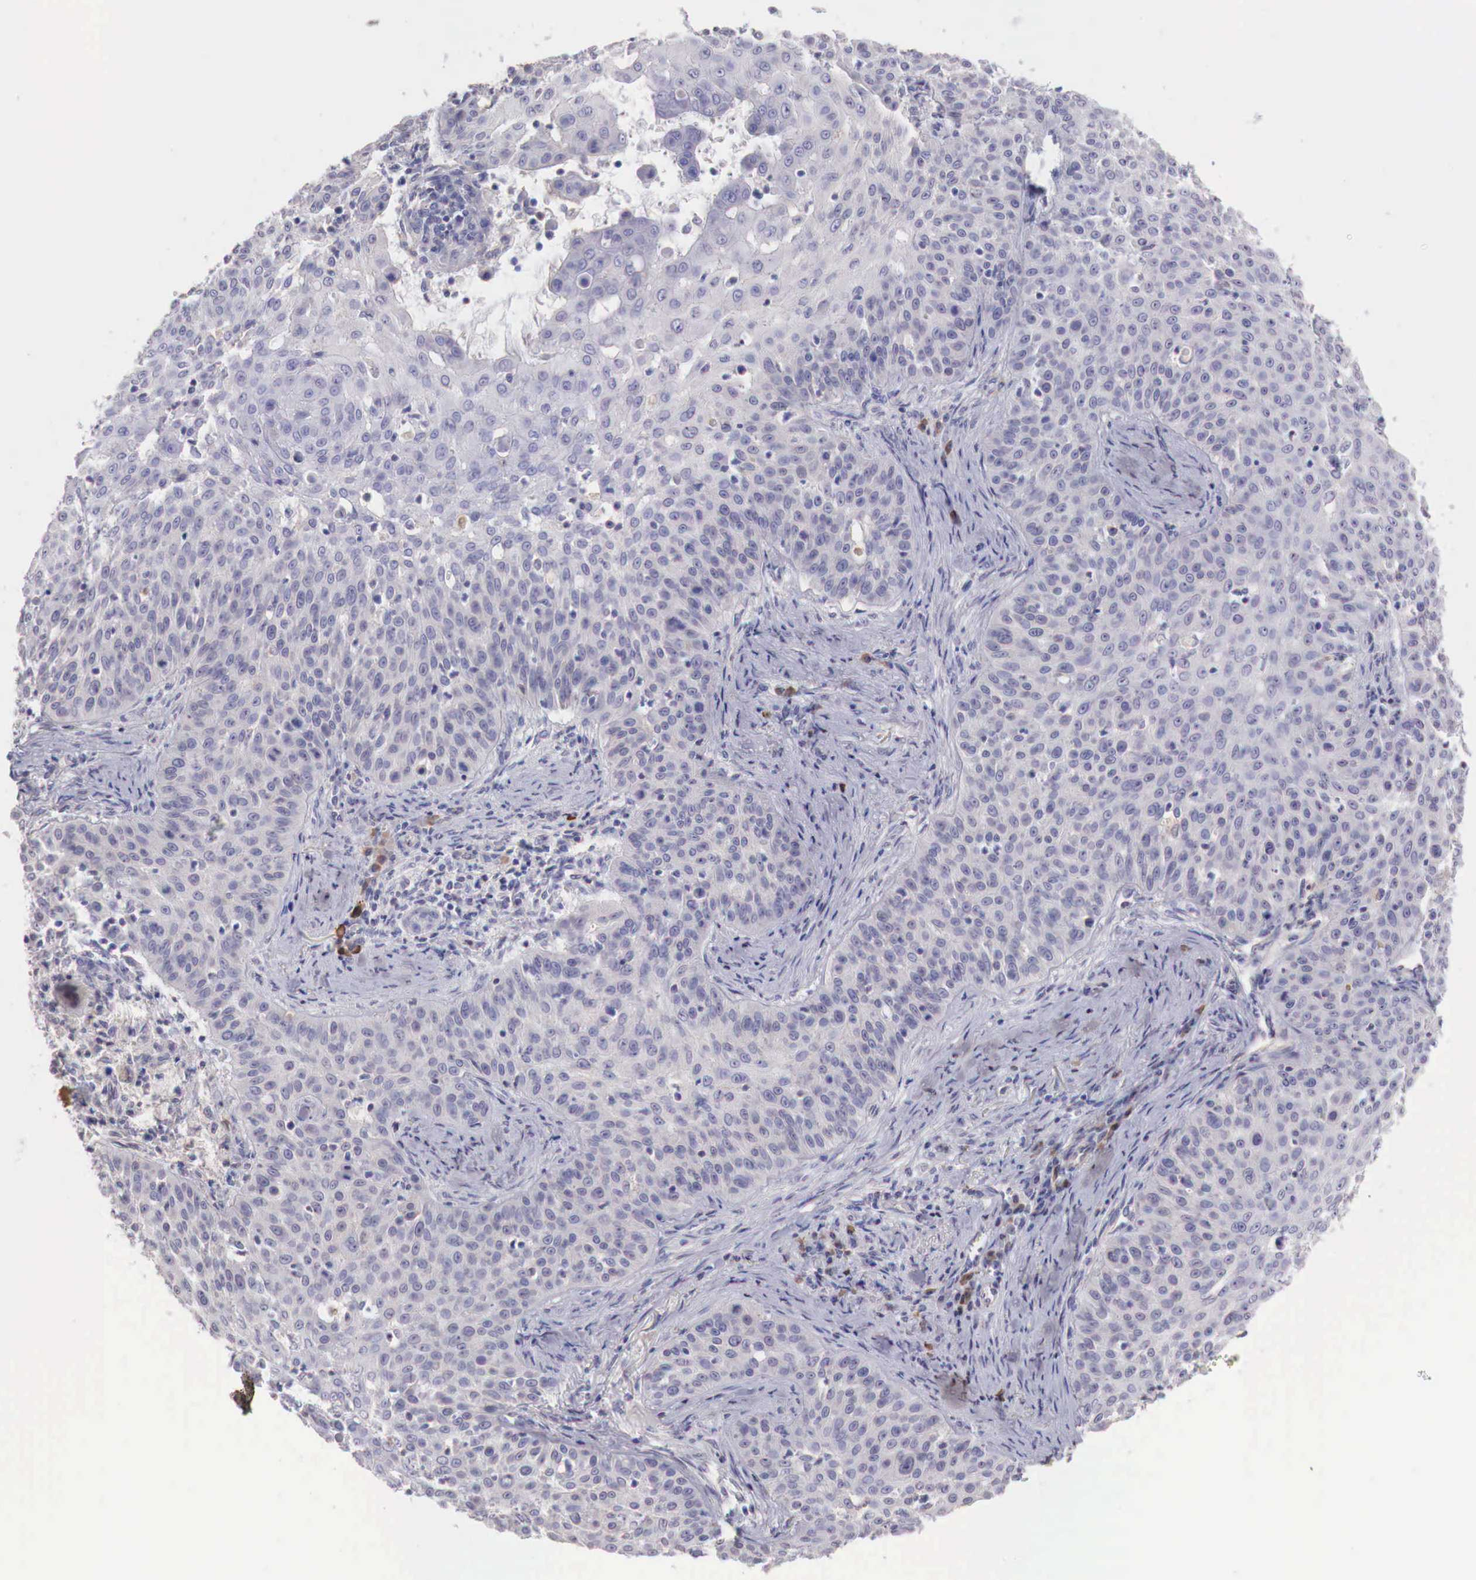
{"staining": {"intensity": "negative", "quantity": "none", "location": "none"}, "tissue": "skin cancer", "cell_type": "Tumor cells", "image_type": "cancer", "snomed": [{"axis": "morphology", "description": "Squamous cell carcinoma, NOS"}, {"axis": "topography", "description": "Skin"}], "caption": "Immunohistochemistry (IHC) of squamous cell carcinoma (skin) exhibits no staining in tumor cells. (DAB immunohistochemistry (IHC) with hematoxylin counter stain).", "gene": "XPNPEP2", "patient": {"sex": "male", "age": 82}}